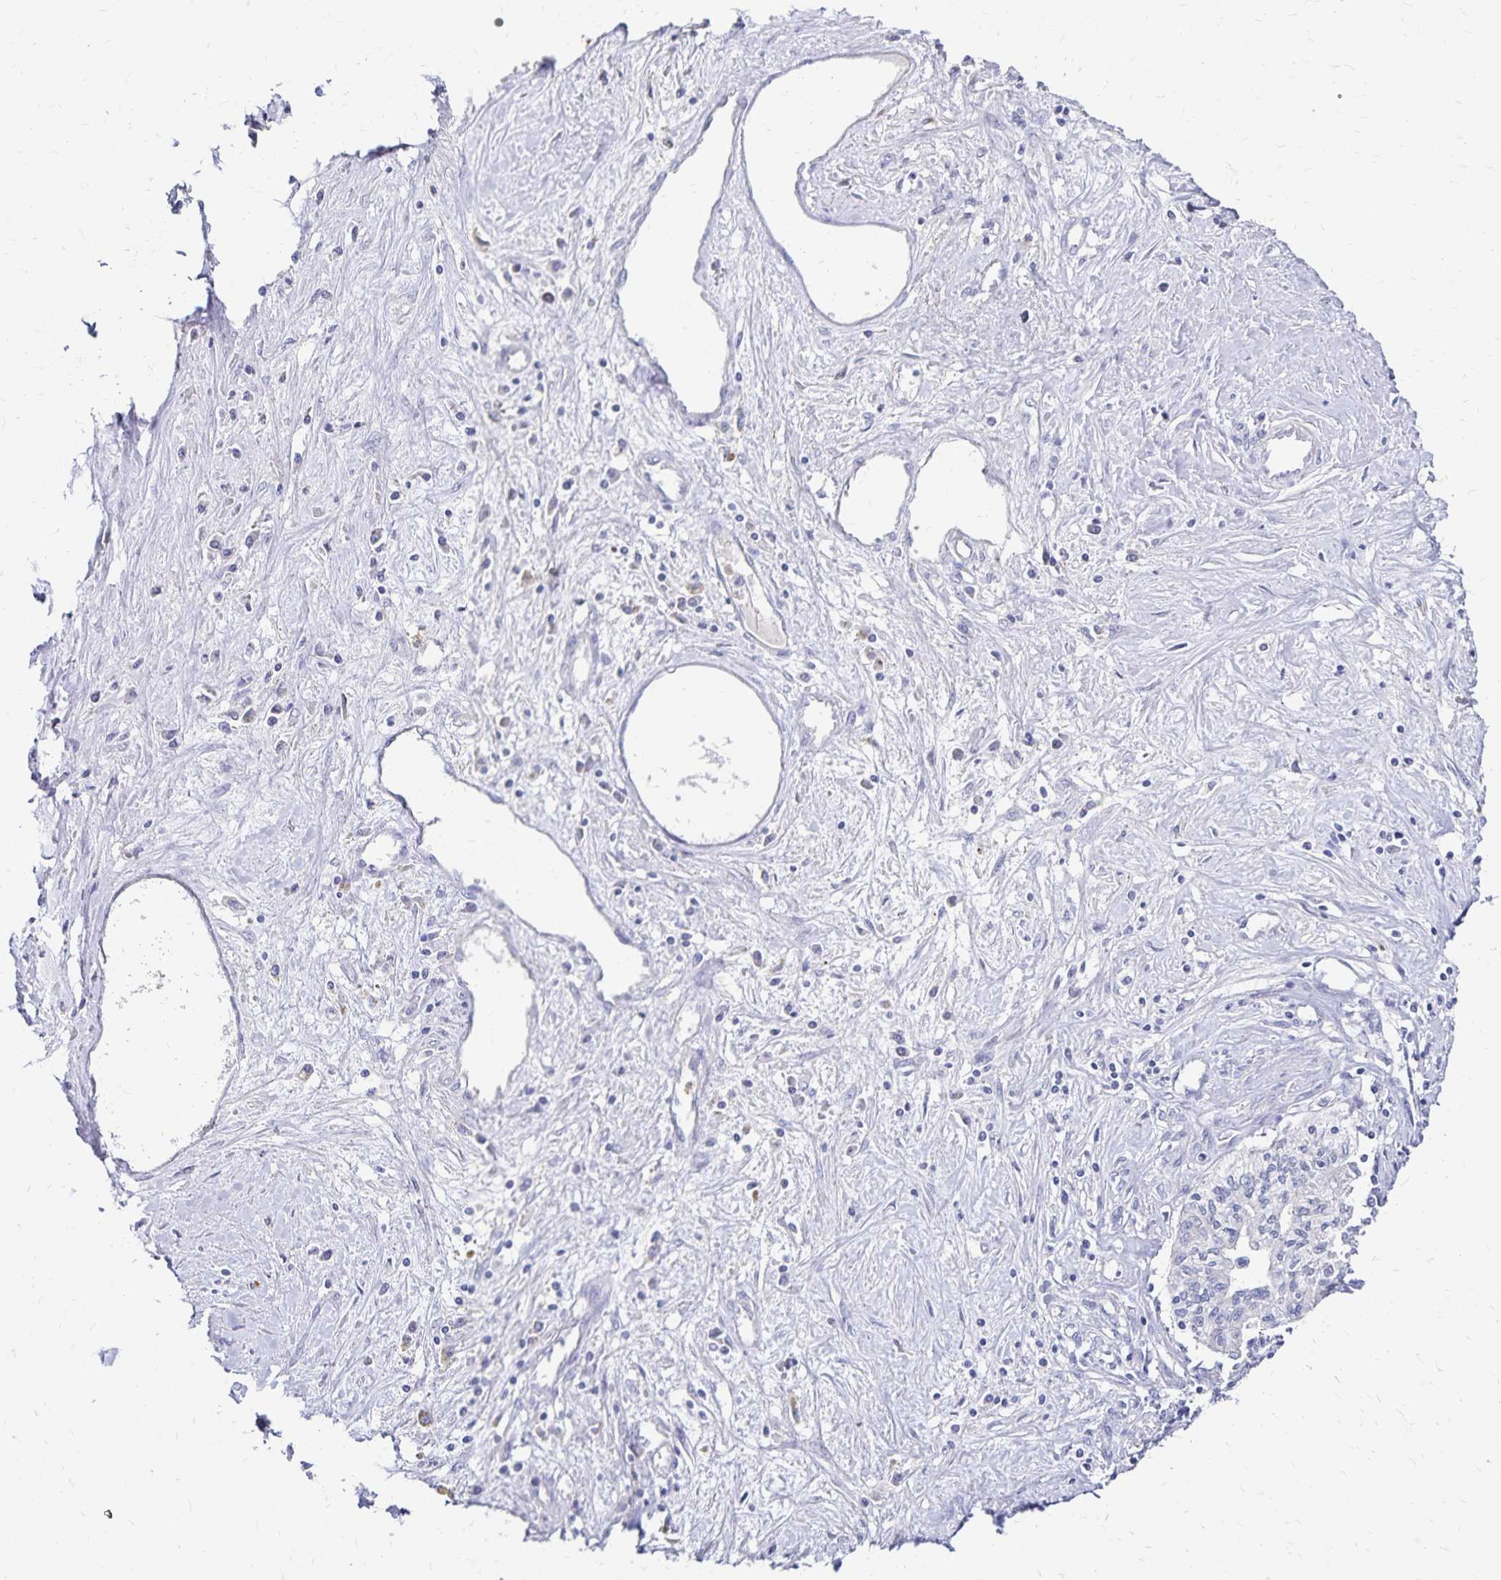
{"staining": {"intensity": "negative", "quantity": "none", "location": "none"}, "tissue": "liver cancer", "cell_type": "Tumor cells", "image_type": "cancer", "snomed": [{"axis": "morphology", "description": "Cholangiocarcinoma"}, {"axis": "topography", "description": "Liver"}], "caption": "Immunohistochemistry photomicrograph of neoplastic tissue: liver cancer (cholangiocarcinoma) stained with DAB (3,3'-diaminobenzidine) reveals no significant protein expression in tumor cells.", "gene": "PAX5", "patient": {"sex": "female", "age": 61}}